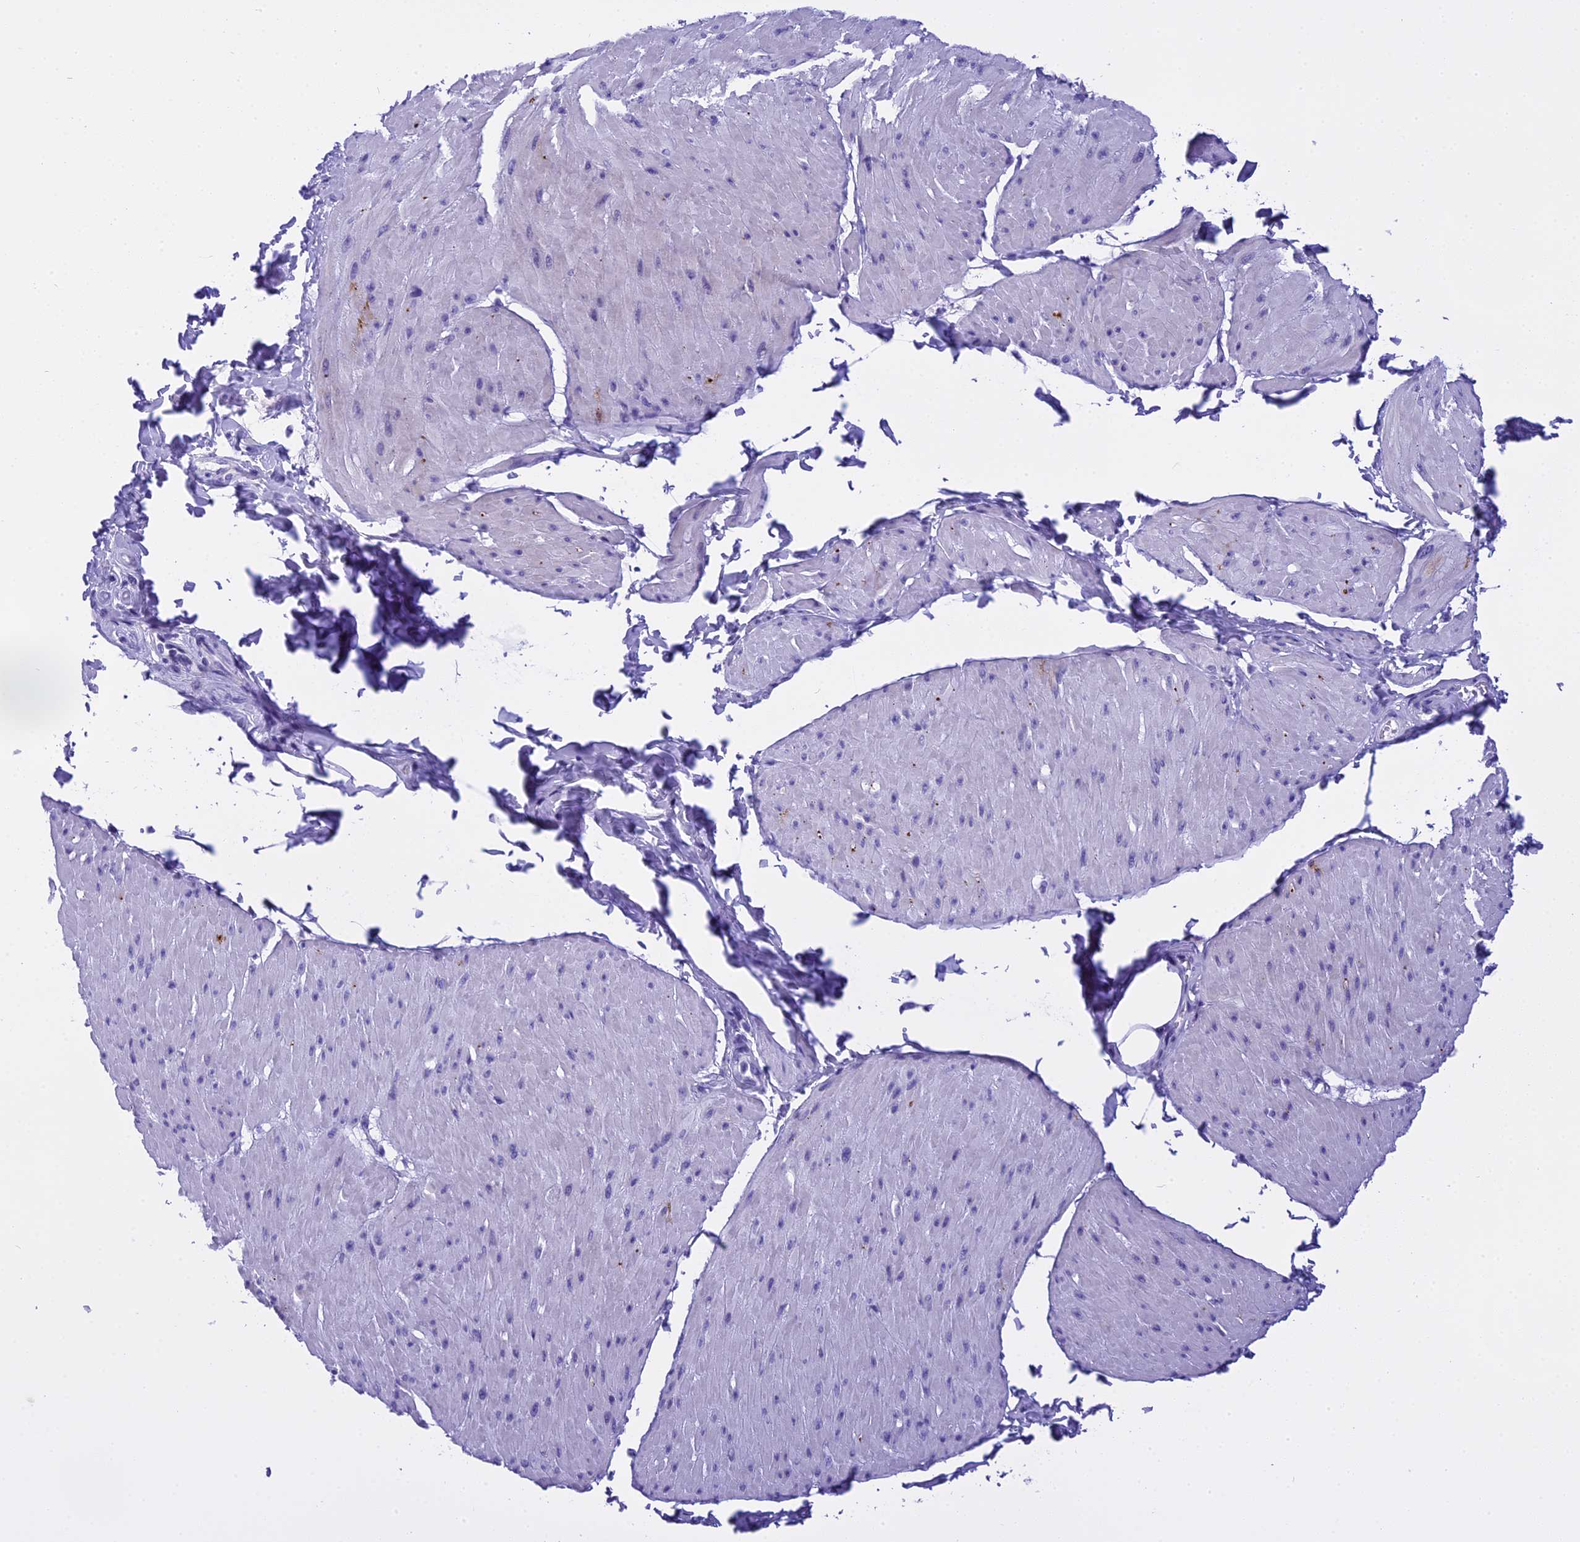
{"staining": {"intensity": "negative", "quantity": "none", "location": "none"}, "tissue": "smooth muscle", "cell_type": "Smooth muscle cells", "image_type": "normal", "snomed": [{"axis": "morphology", "description": "Urothelial carcinoma, High grade"}, {"axis": "topography", "description": "Urinary bladder"}], "caption": "Immunohistochemistry histopathology image of normal smooth muscle: smooth muscle stained with DAB demonstrates no significant protein positivity in smooth muscle cells.", "gene": "KCTD14", "patient": {"sex": "male", "age": 46}}